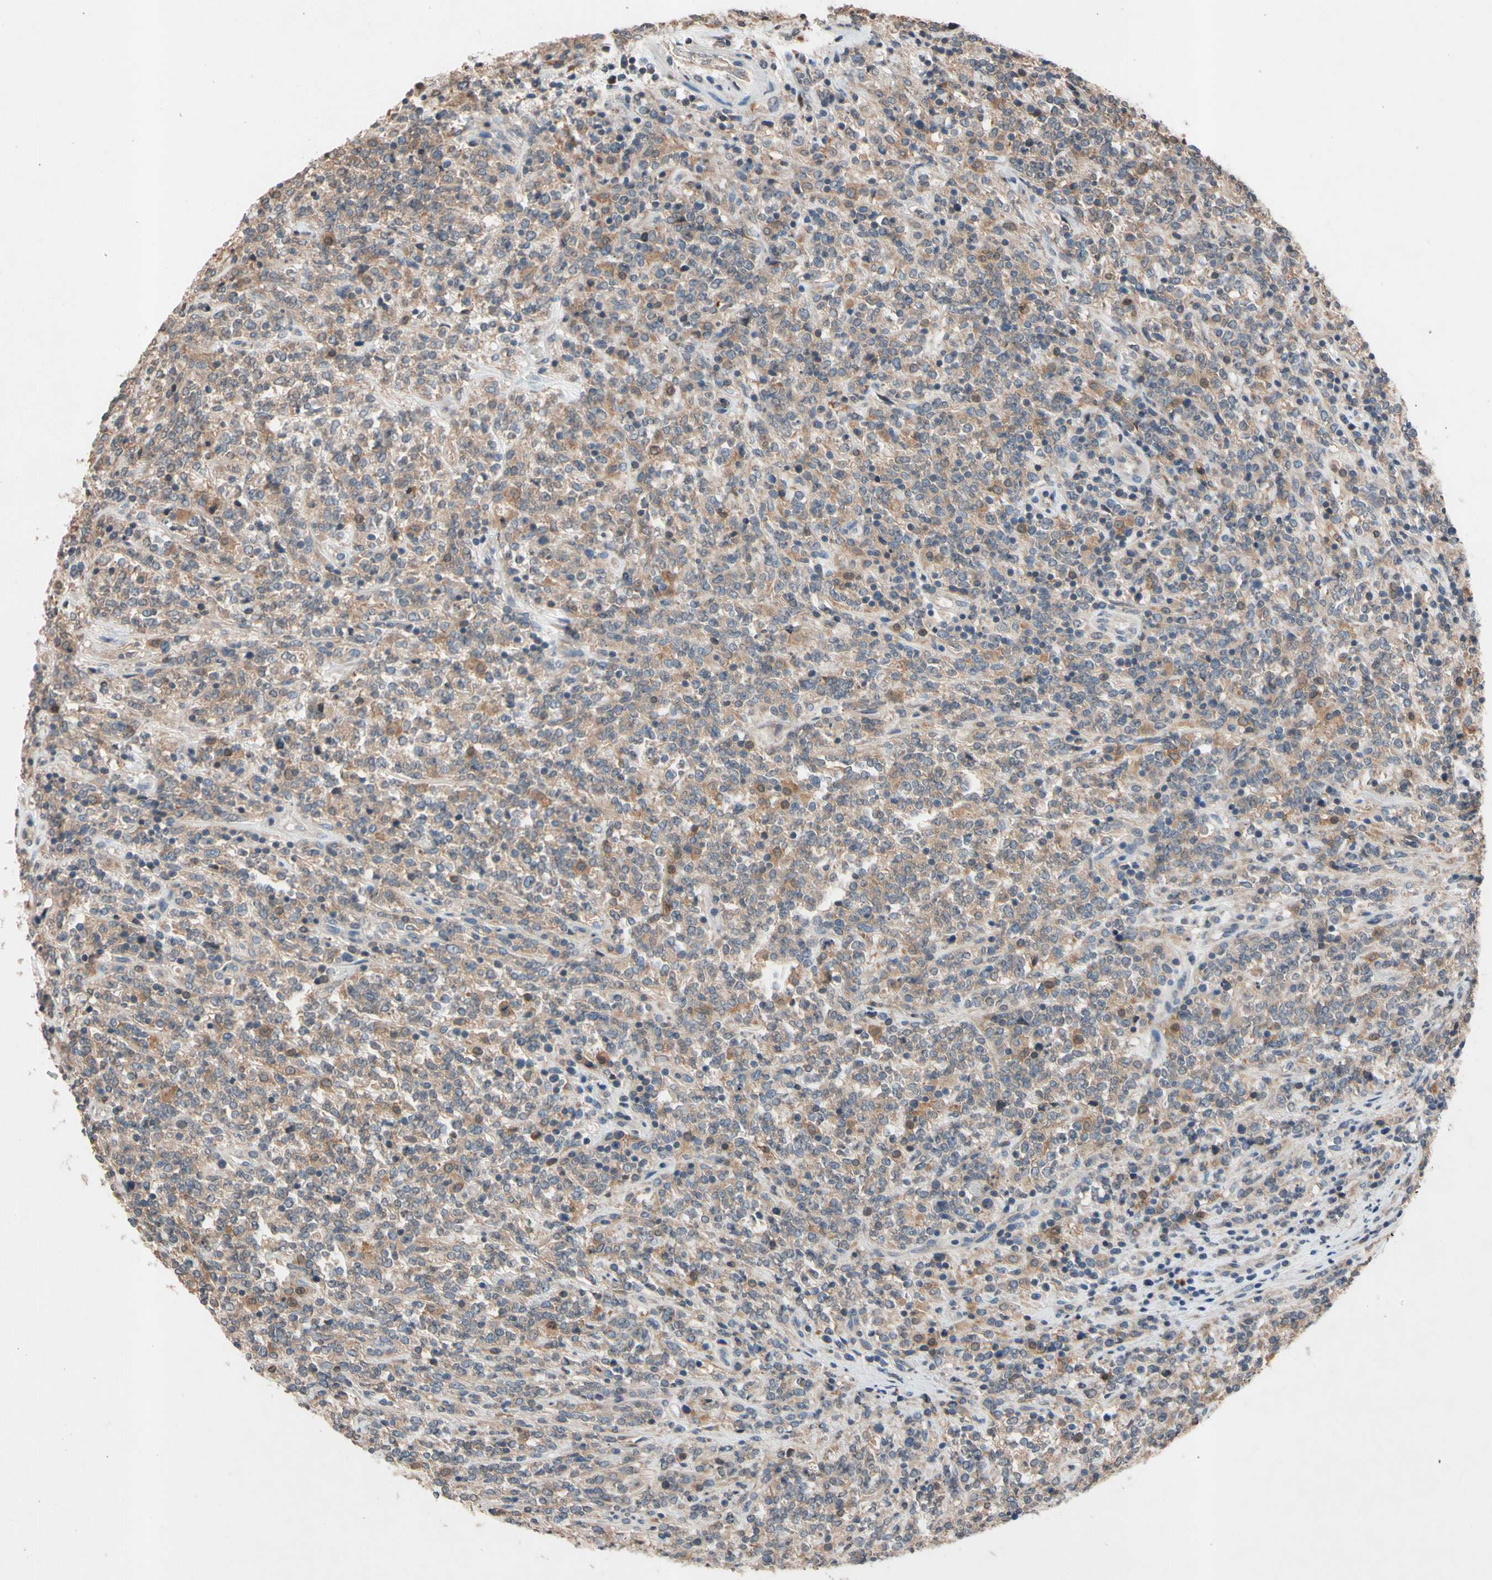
{"staining": {"intensity": "moderate", "quantity": ">75%", "location": "cytoplasmic/membranous"}, "tissue": "lymphoma", "cell_type": "Tumor cells", "image_type": "cancer", "snomed": [{"axis": "morphology", "description": "Malignant lymphoma, non-Hodgkin's type, High grade"}, {"axis": "topography", "description": "Soft tissue"}], "caption": "IHC (DAB (3,3'-diaminobenzidine)) staining of high-grade malignant lymphoma, non-Hodgkin's type demonstrates moderate cytoplasmic/membranous protein expression in about >75% of tumor cells. (Brightfield microscopy of DAB IHC at high magnification).", "gene": "PRDX4", "patient": {"sex": "male", "age": 18}}